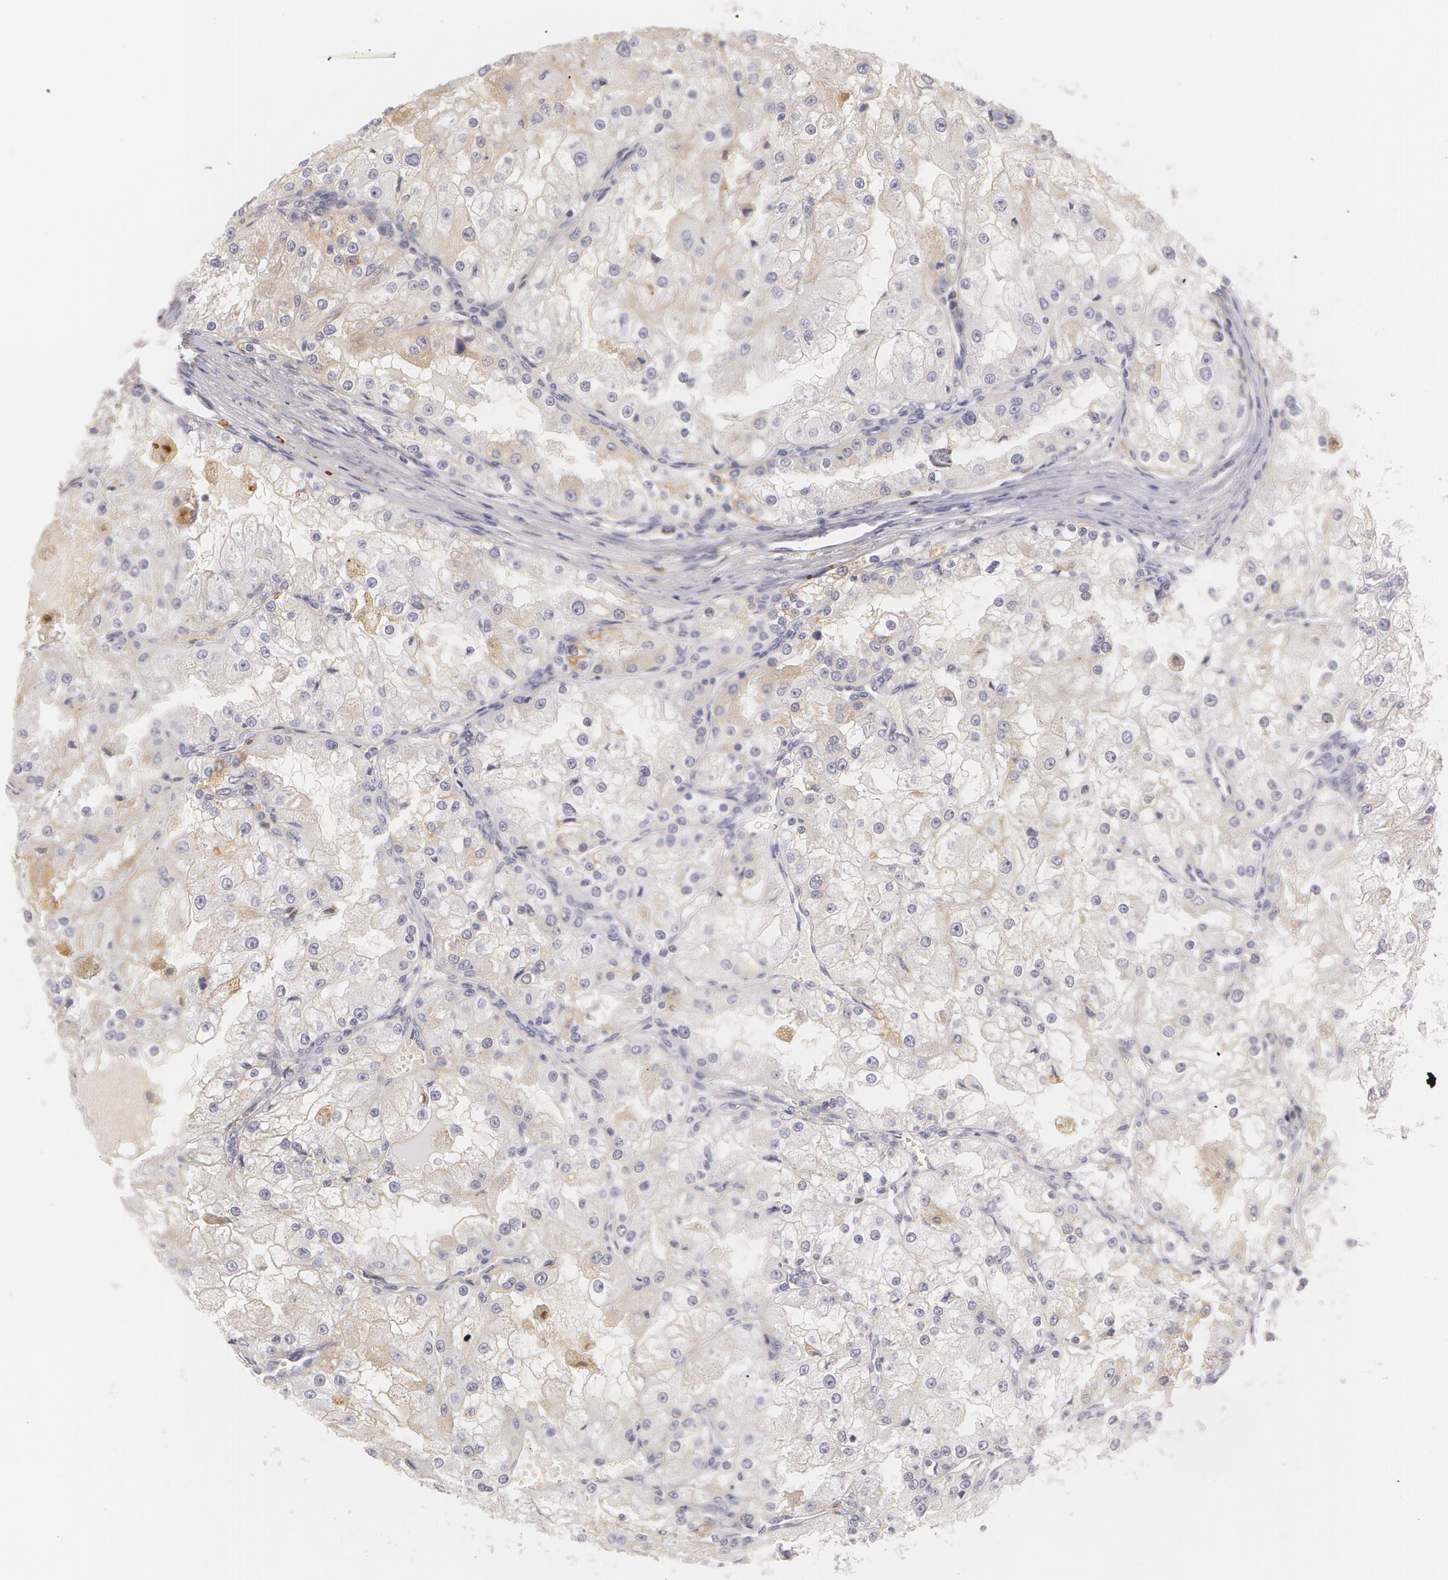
{"staining": {"intensity": "negative", "quantity": "none", "location": "none"}, "tissue": "renal cancer", "cell_type": "Tumor cells", "image_type": "cancer", "snomed": [{"axis": "morphology", "description": "Adenocarcinoma, NOS"}, {"axis": "topography", "description": "Kidney"}], "caption": "Renal adenocarcinoma stained for a protein using IHC shows no positivity tumor cells.", "gene": "LBP", "patient": {"sex": "female", "age": 74}}